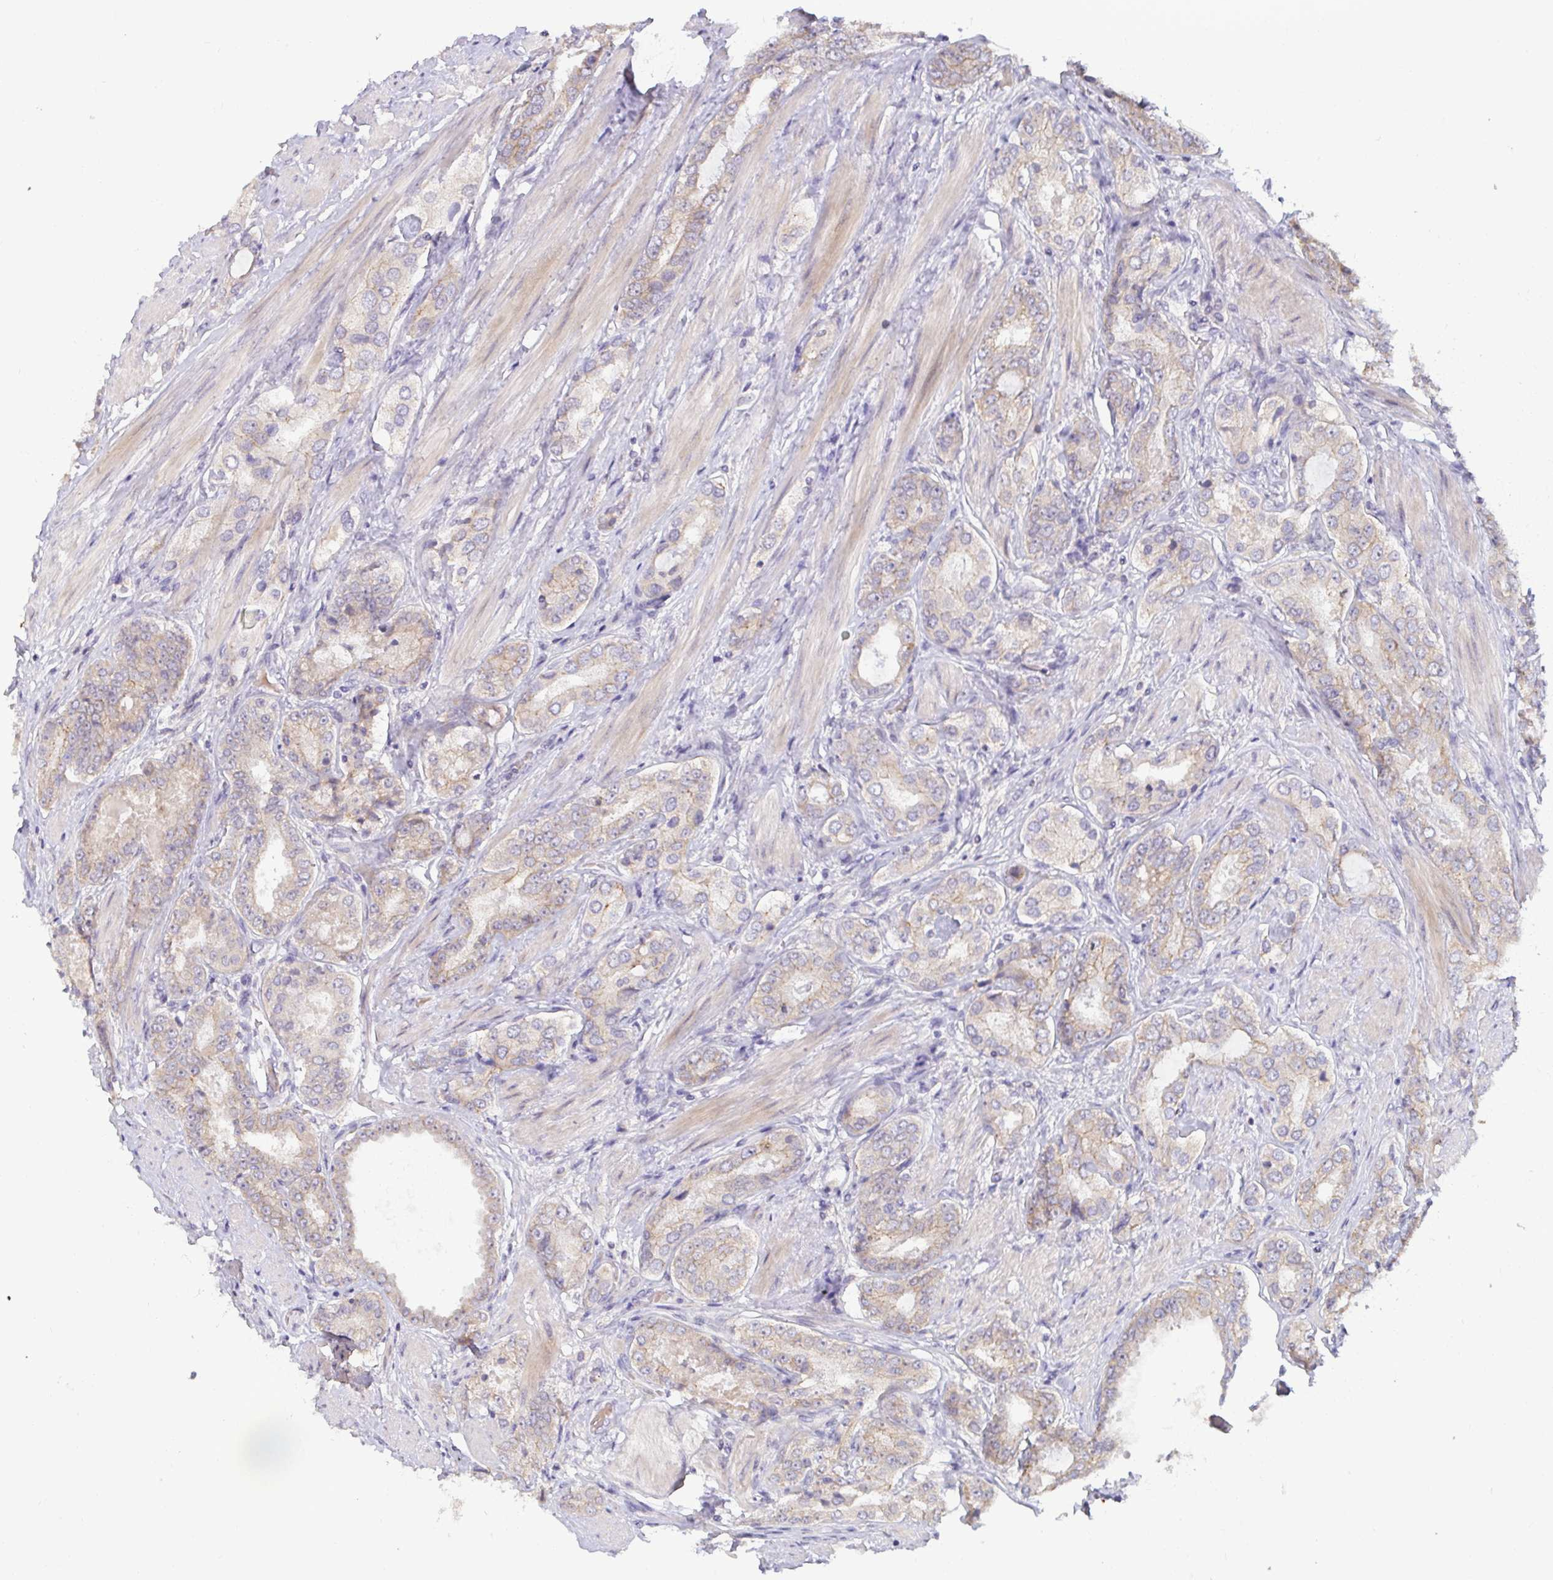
{"staining": {"intensity": "weak", "quantity": "<25%", "location": "cytoplasmic/membranous"}, "tissue": "prostate cancer", "cell_type": "Tumor cells", "image_type": "cancer", "snomed": [{"axis": "morphology", "description": "Adenocarcinoma, High grade"}, {"axis": "topography", "description": "Prostate"}], "caption": "Prostate adenocarcinoma (high-grade) was stained to show a protein in brown. There is no significant expression in tumor cells.", "gene": "GSTM1", "patient": {"sex": "male", "age": 63}}